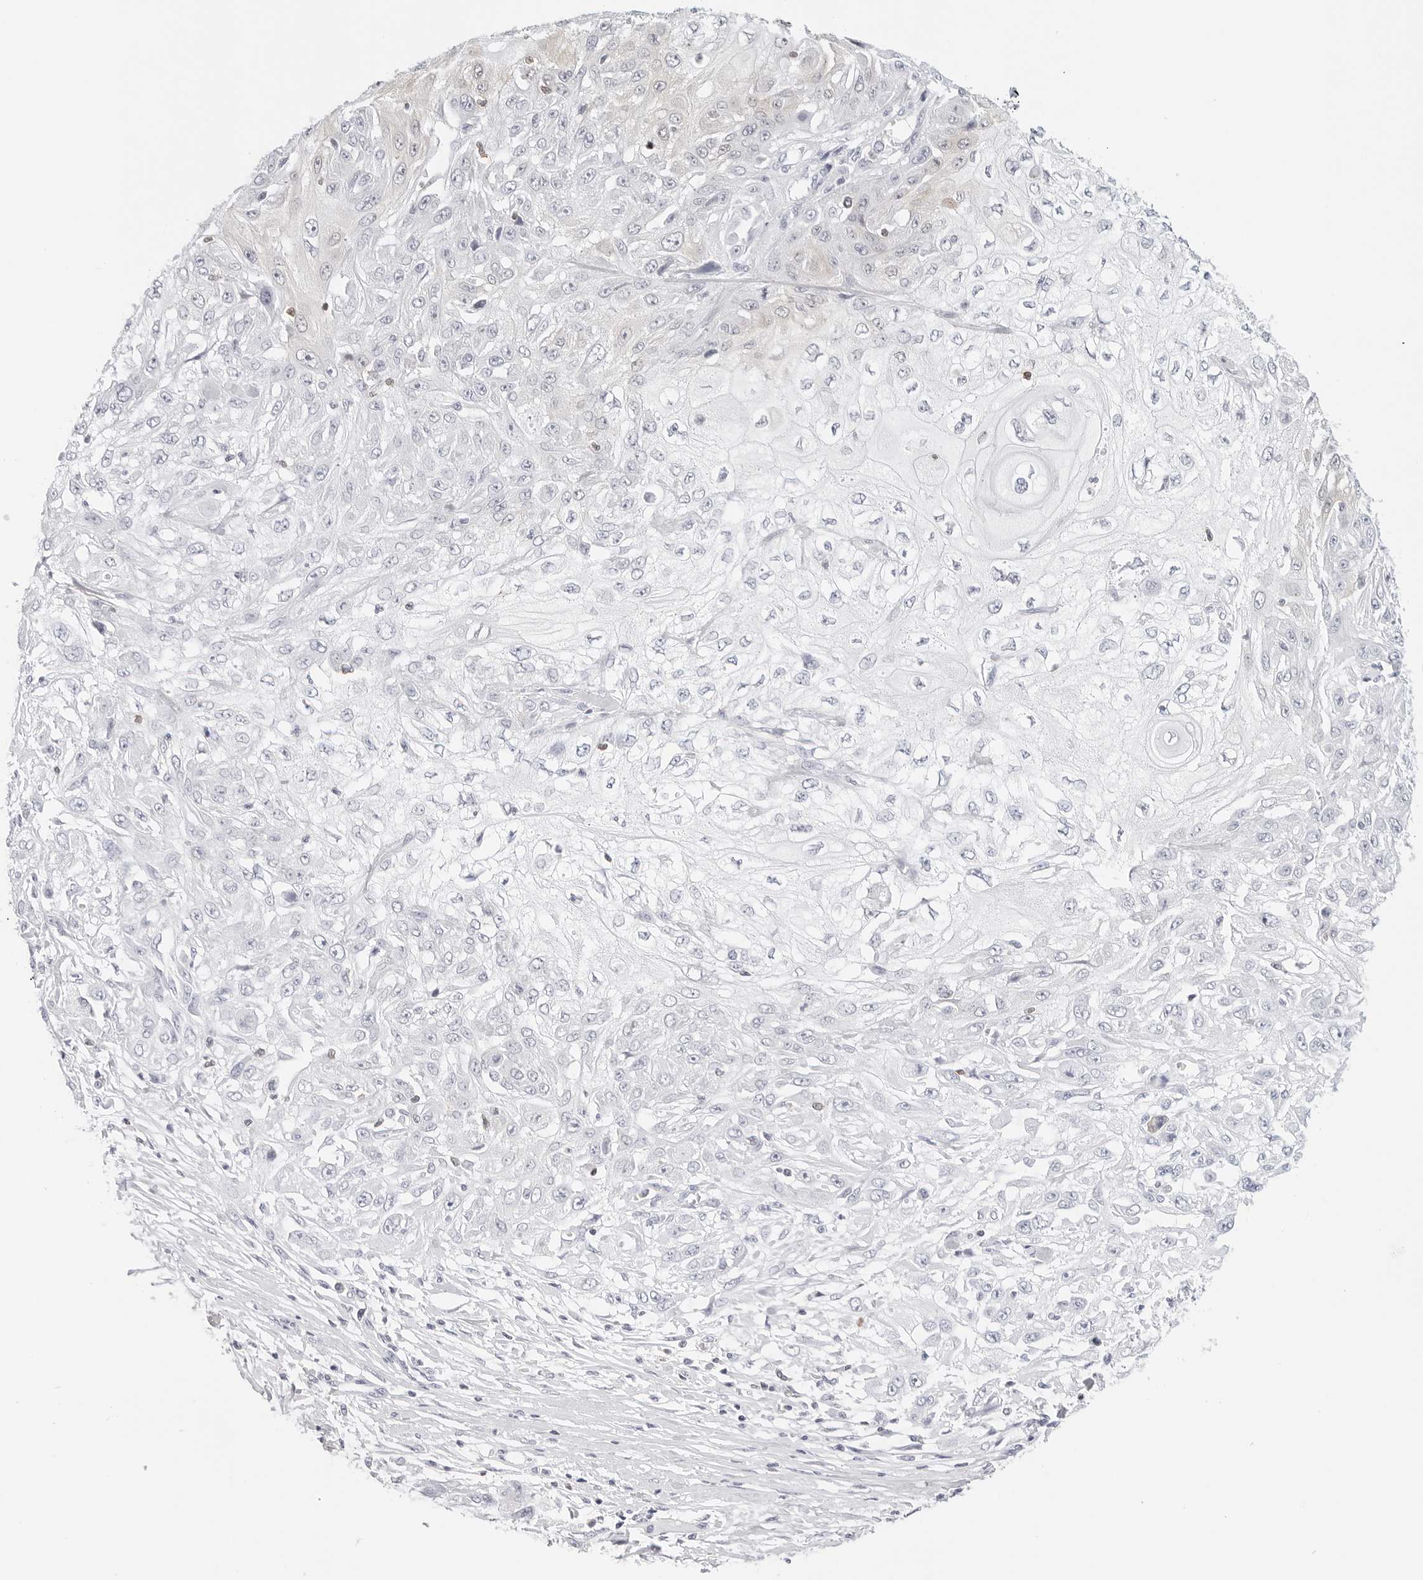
{"staining": {"intensity": "weak", "quantity": "<25%", "location": "cytoplasmic/membranous"}, "tissue": "skin cancer", "cell_type": "Tumor cells", "image_type": "cancer", "snomed": [{"axis": "morphology", "description": "Squamous cell carcinoma, NOS"}, {"axis": "morphology", "description": "Squamous cell carcinoma, metastatic, NOS"}, {"axis": "topography", "description": "Skin"}, {"axis": "topography", "description": "Lymph node"}], "caption": "Immunohistochemistry histopathology image of neoplastic tissue: skin cancer stained with DAB shows no significant protein expression in tumor cells. (Stains: DAB IHC with hematoxylin counter stain, Microscopy: brightfield microscopy at high magnification).", "gene": "SLC9A3R1", "patient": {"sex": "male", "age": 75}}